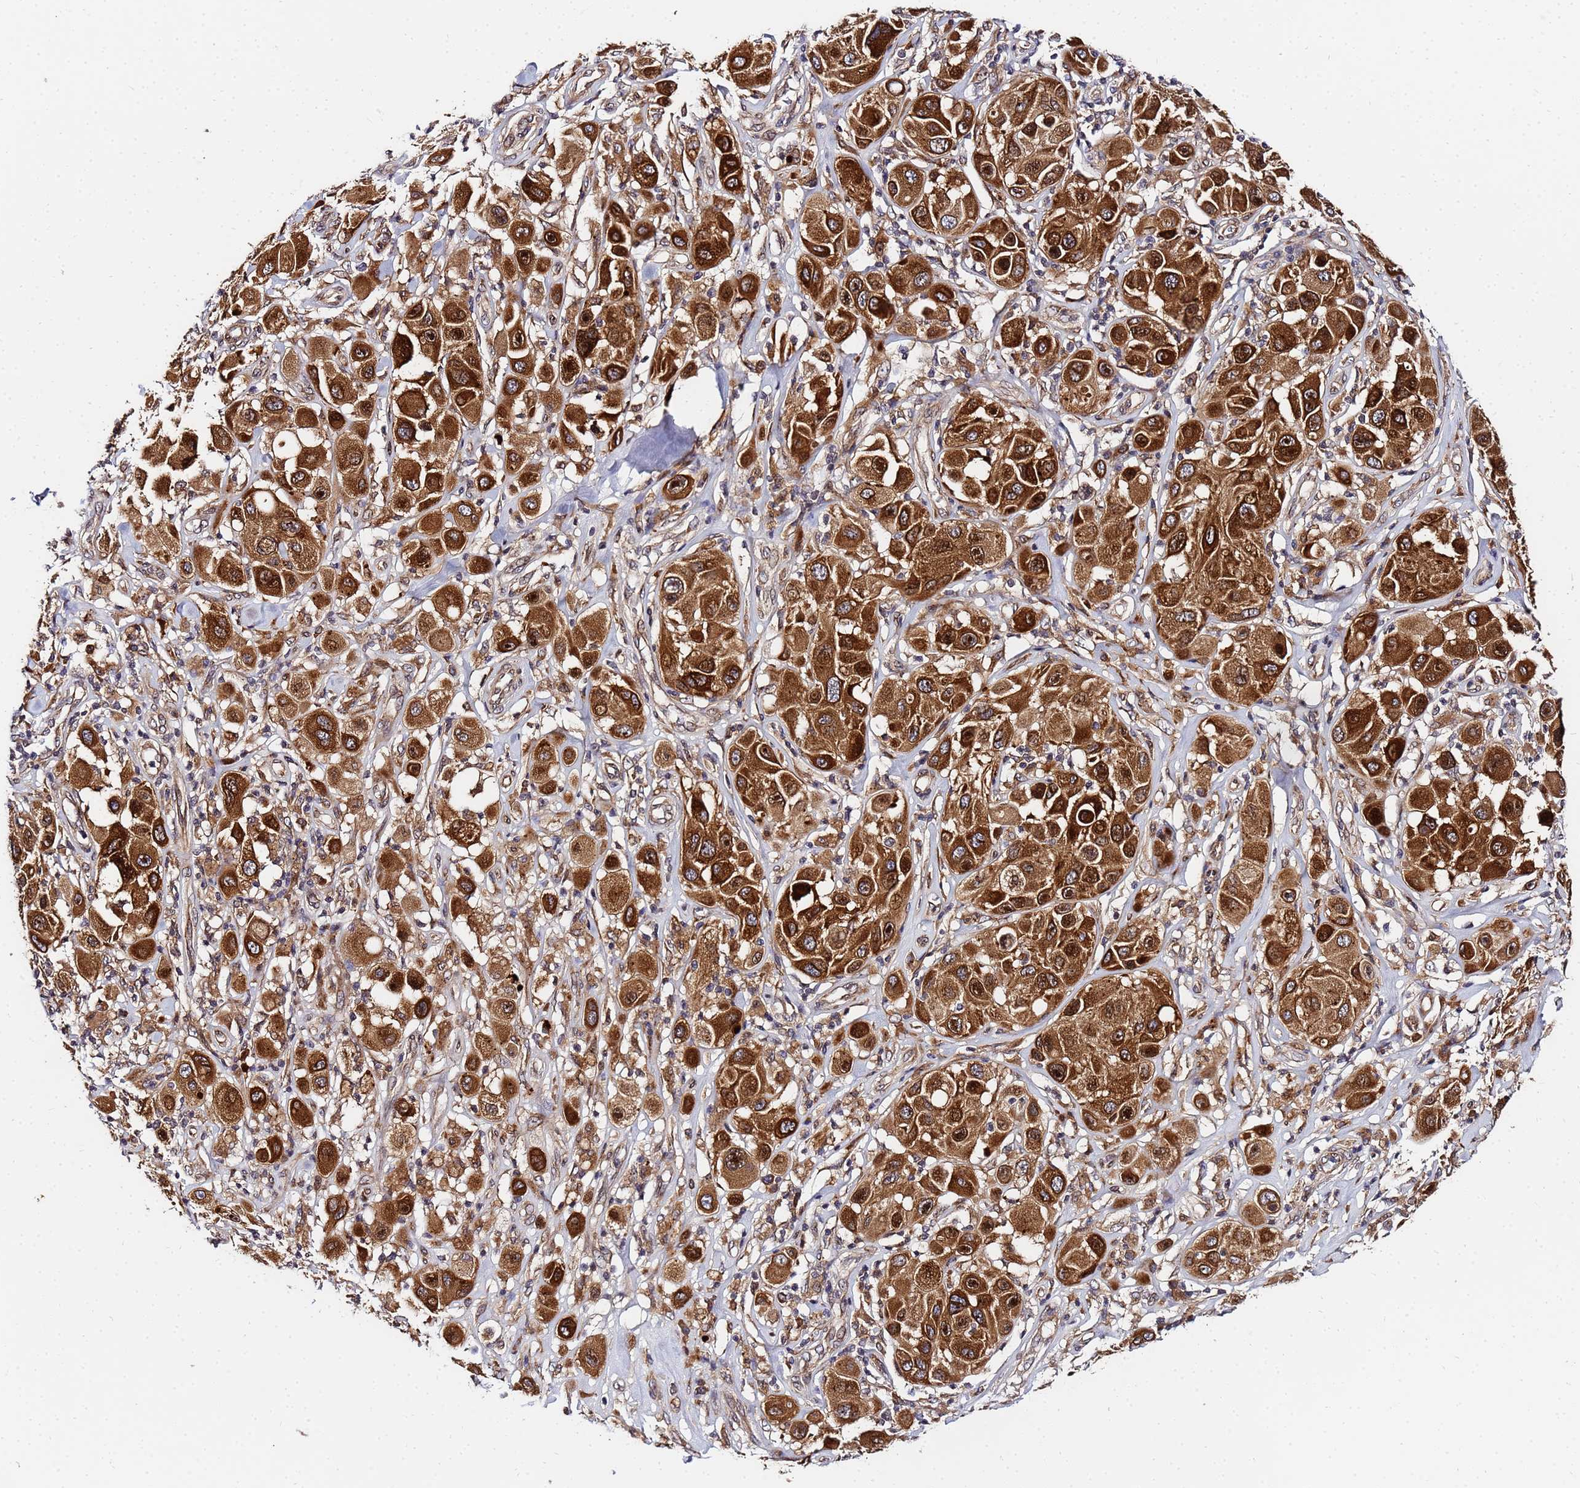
{"staining": {"intensity": "strong", "quantity": ">75%", "location": "cytoplasmic/membranous"}, "tissue": "melanoma", "cell_type": "Tumor cells", "image_type": "cancer", "snomed": [{"axis": "morphology", "description": "Malignant melanoma, Metastatic site"}, {"axis": "topography", "description": "Skin"}], "caption": "The micrograph demonstrates staining of melanoma, revealing strong cytoplasmic/membranous protein positivity (brown color) within tumor cells. (DAB (3,3'-diaminobenzidine) = brown stain, brightfield microscopy at high magnification).", "gene": "UNC93B1", "patient": {"sex": "male", "age": 41}}